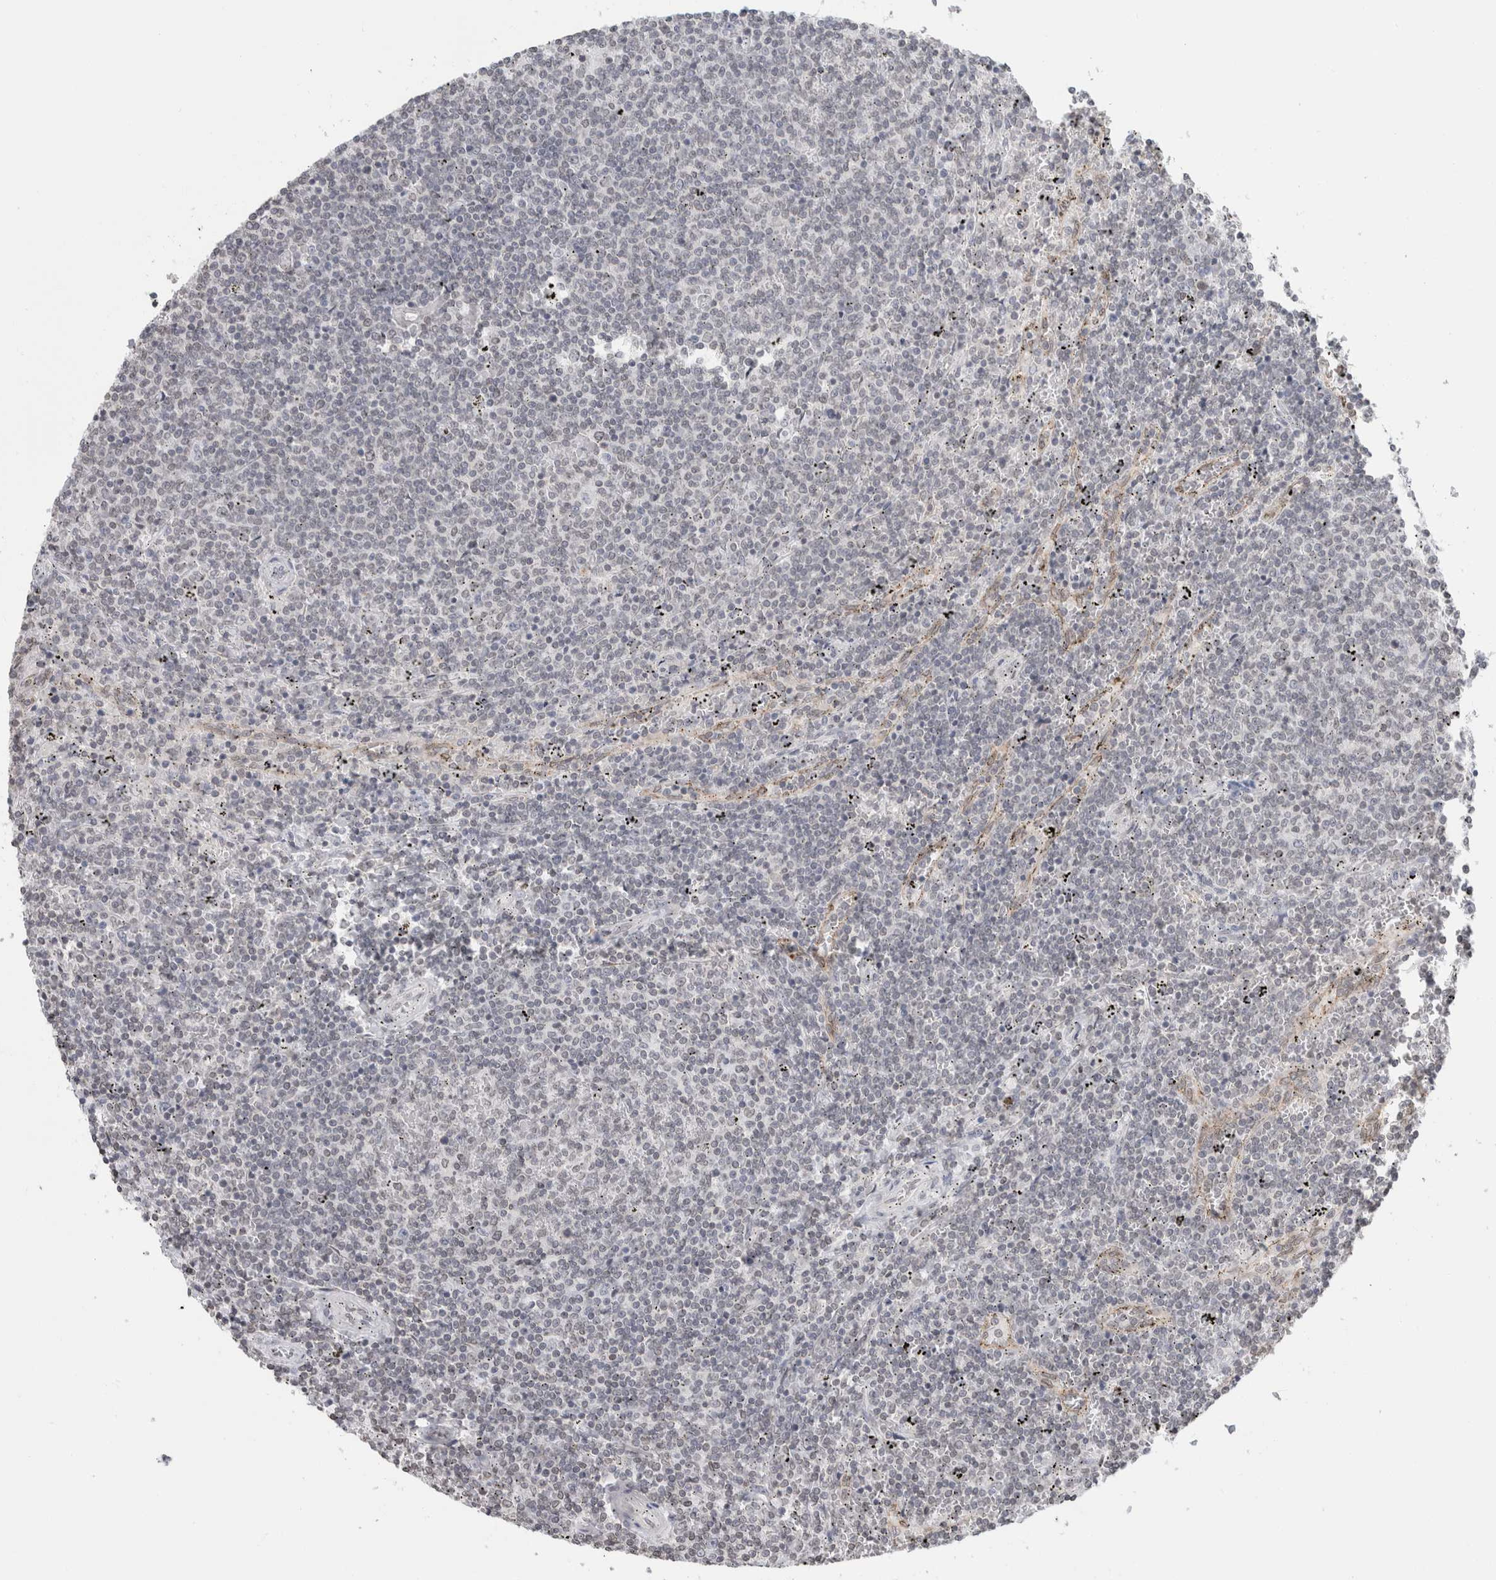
{"staining": {"intensity": "negative", "quantity": "none", "location": "none"}, "tissue": "lymphoma", "cell_type": "Tumor cells", "image_type": "cancer", "snomed": [{"axis": "morphology", "description": "Malignant lymphoma, non-Hodgkin's type, Low grade"}, {"axis": "topography", "description": "Spleen"}], "caption": "Tumor cells show no significant protein staining in lymphoma.", "gene": "RBMX2", "patient": {"sex": "female", "age": 50}}